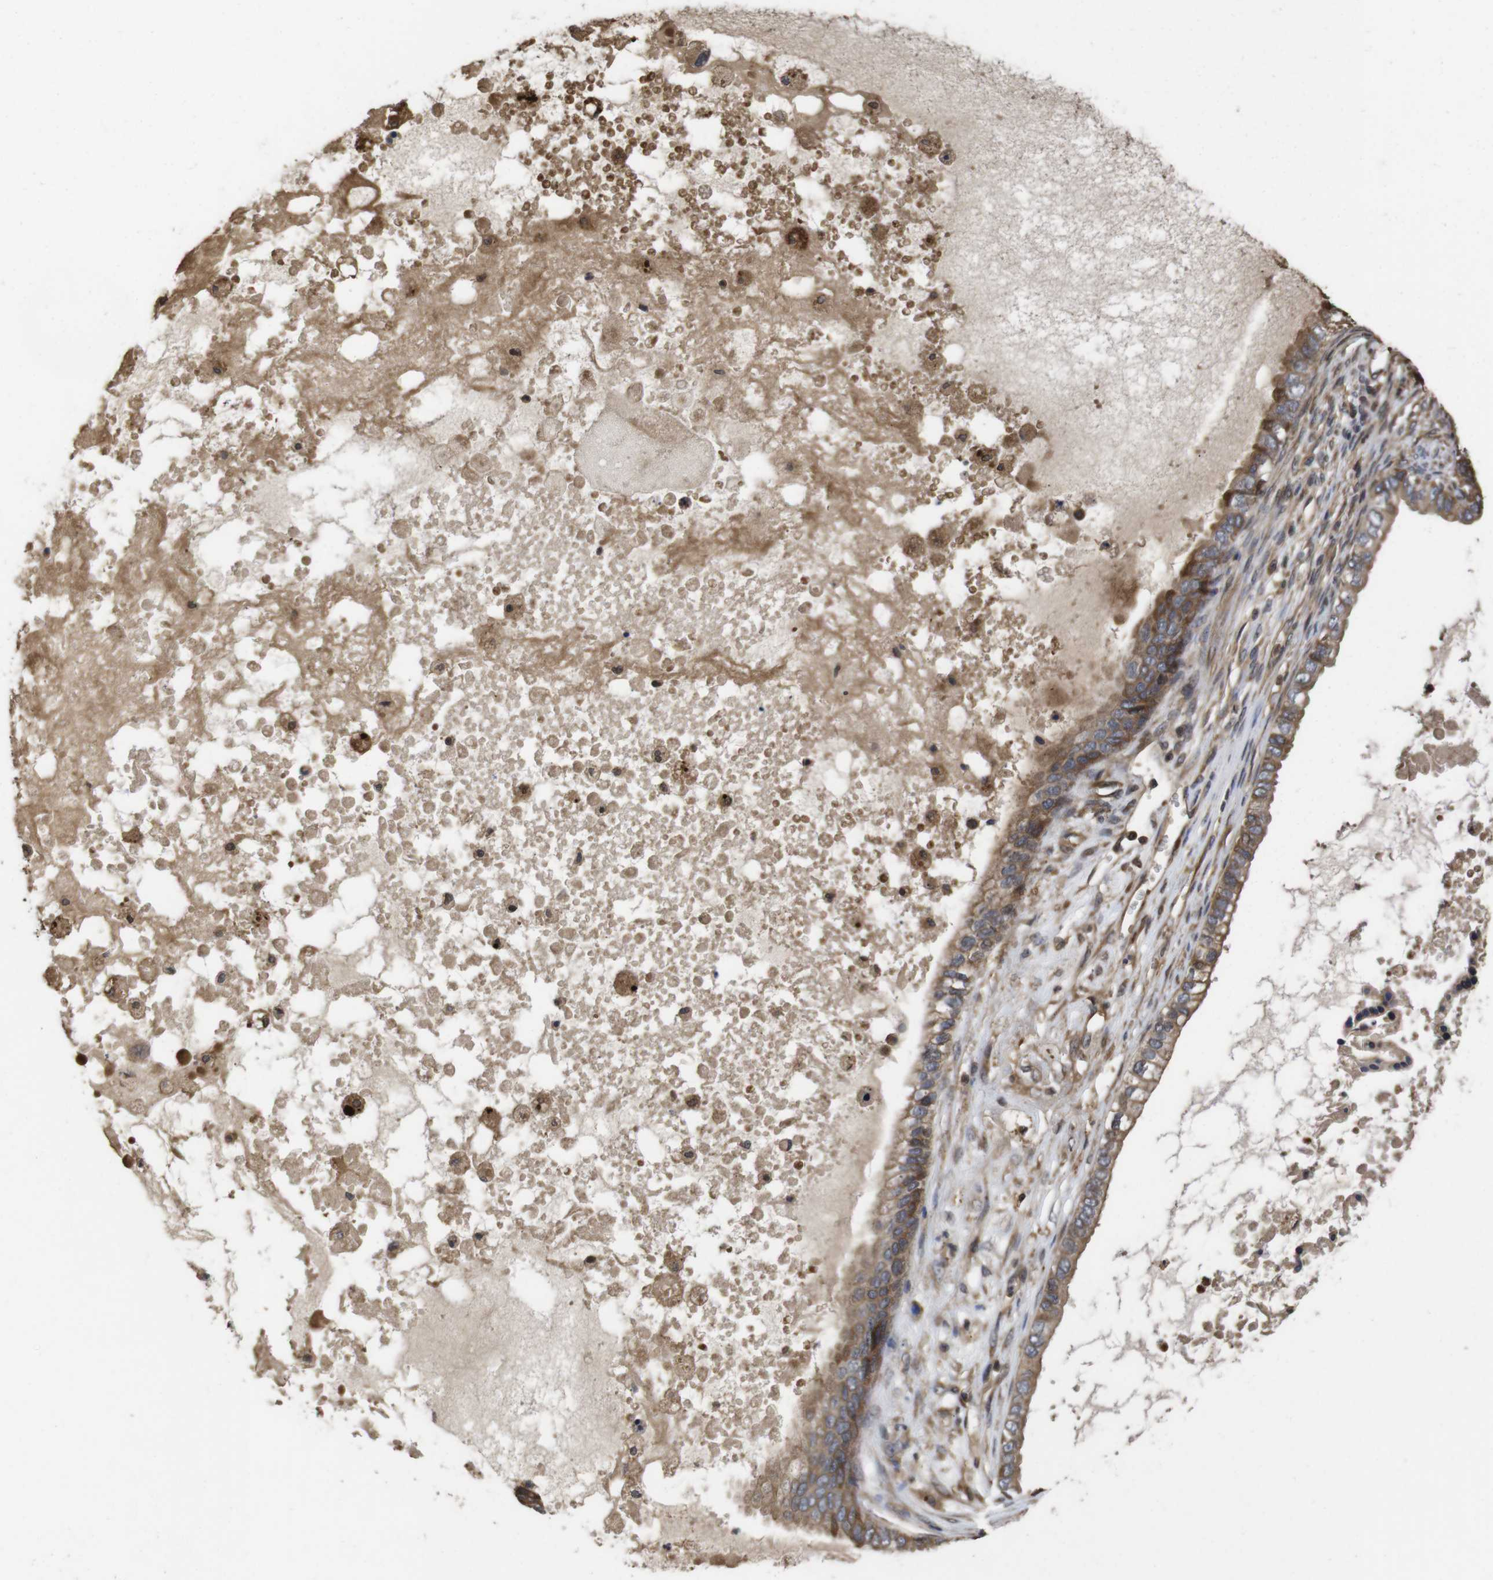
{"staining": {"intensity": "moderate", "quantity": ">75%", "location": "cytoplasmic/membranous"}, "tissue": "ovarian cancer", "cell_type": "Tumor cells", "image_type": "cancer", "snomed": [{"axis": "morphology", "description": "Cystadenocarcinoma, mucinous, NOS"}, {"axis": "topography", "description": "Ovary"}], "caption": "Moderate cytoplasmic/membranous positivity for a protein is appreciated in about >75% of tumor cells of mucinous cystadenocarcinoma (ovarian) using IHC.", "gene": "PTPN14", "patient": {"sex": "female", "age": 80}}